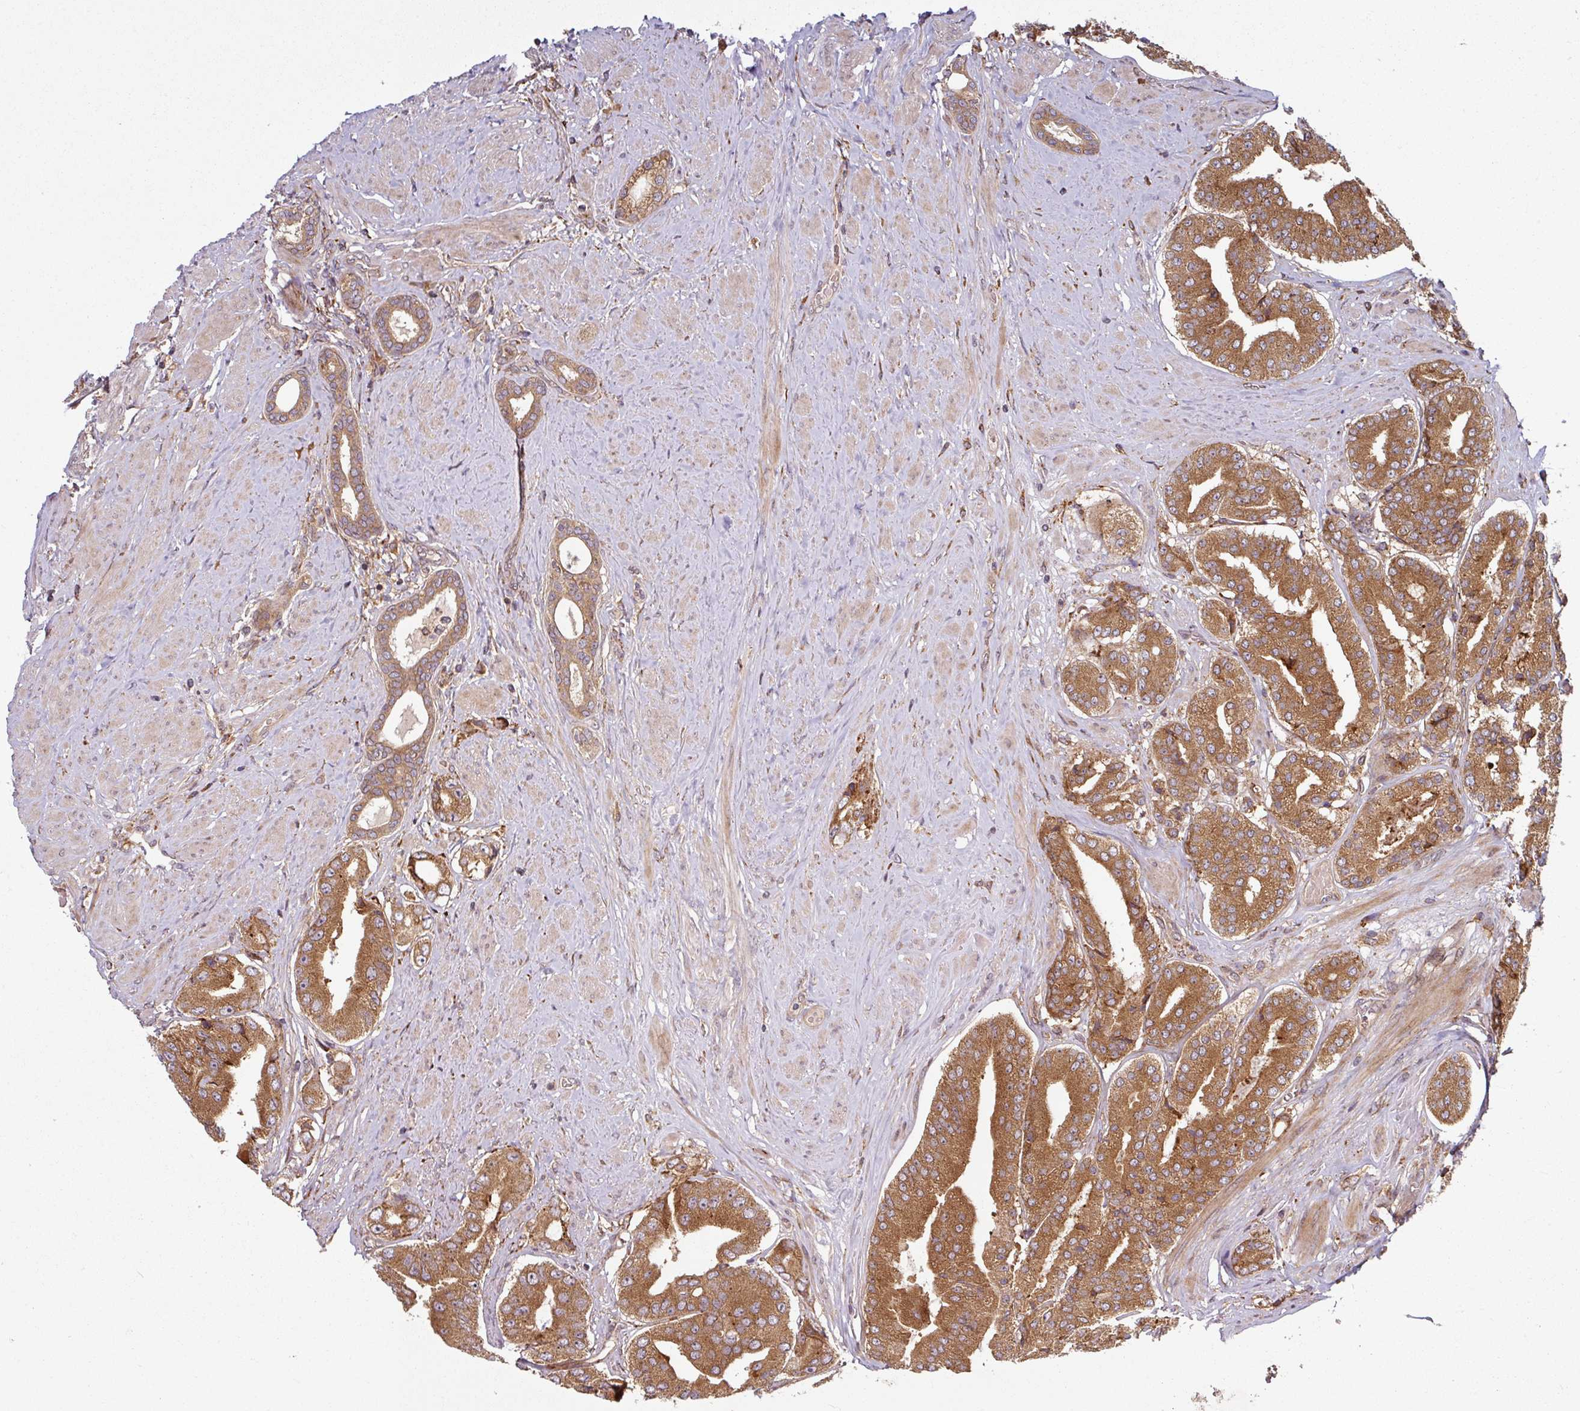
{"staining": {"intensity": "strong", "quantity": ">75%", "location": "cytoplasmic/membranous"}, "tissue": "prostate cancer", "cell_type": "Tumor cells", "image_type": "cancer", "snomed": [{"axis": "morphology", "description": "Adenocarcinoma, High grade"}, {"axis": "topography", "description": "Prostate"}], "caption": "Protein expression analysis of human prostate cancer reveals strong cytoplasmic/membranous staining in about >75% of tumor cells. (DAB (3,3'-diaminobenzidine) = brown stain, brightfield microscopy at high magnification).", "gene": "RAB5A", "patient": {"sex": "male", "age": 63}}